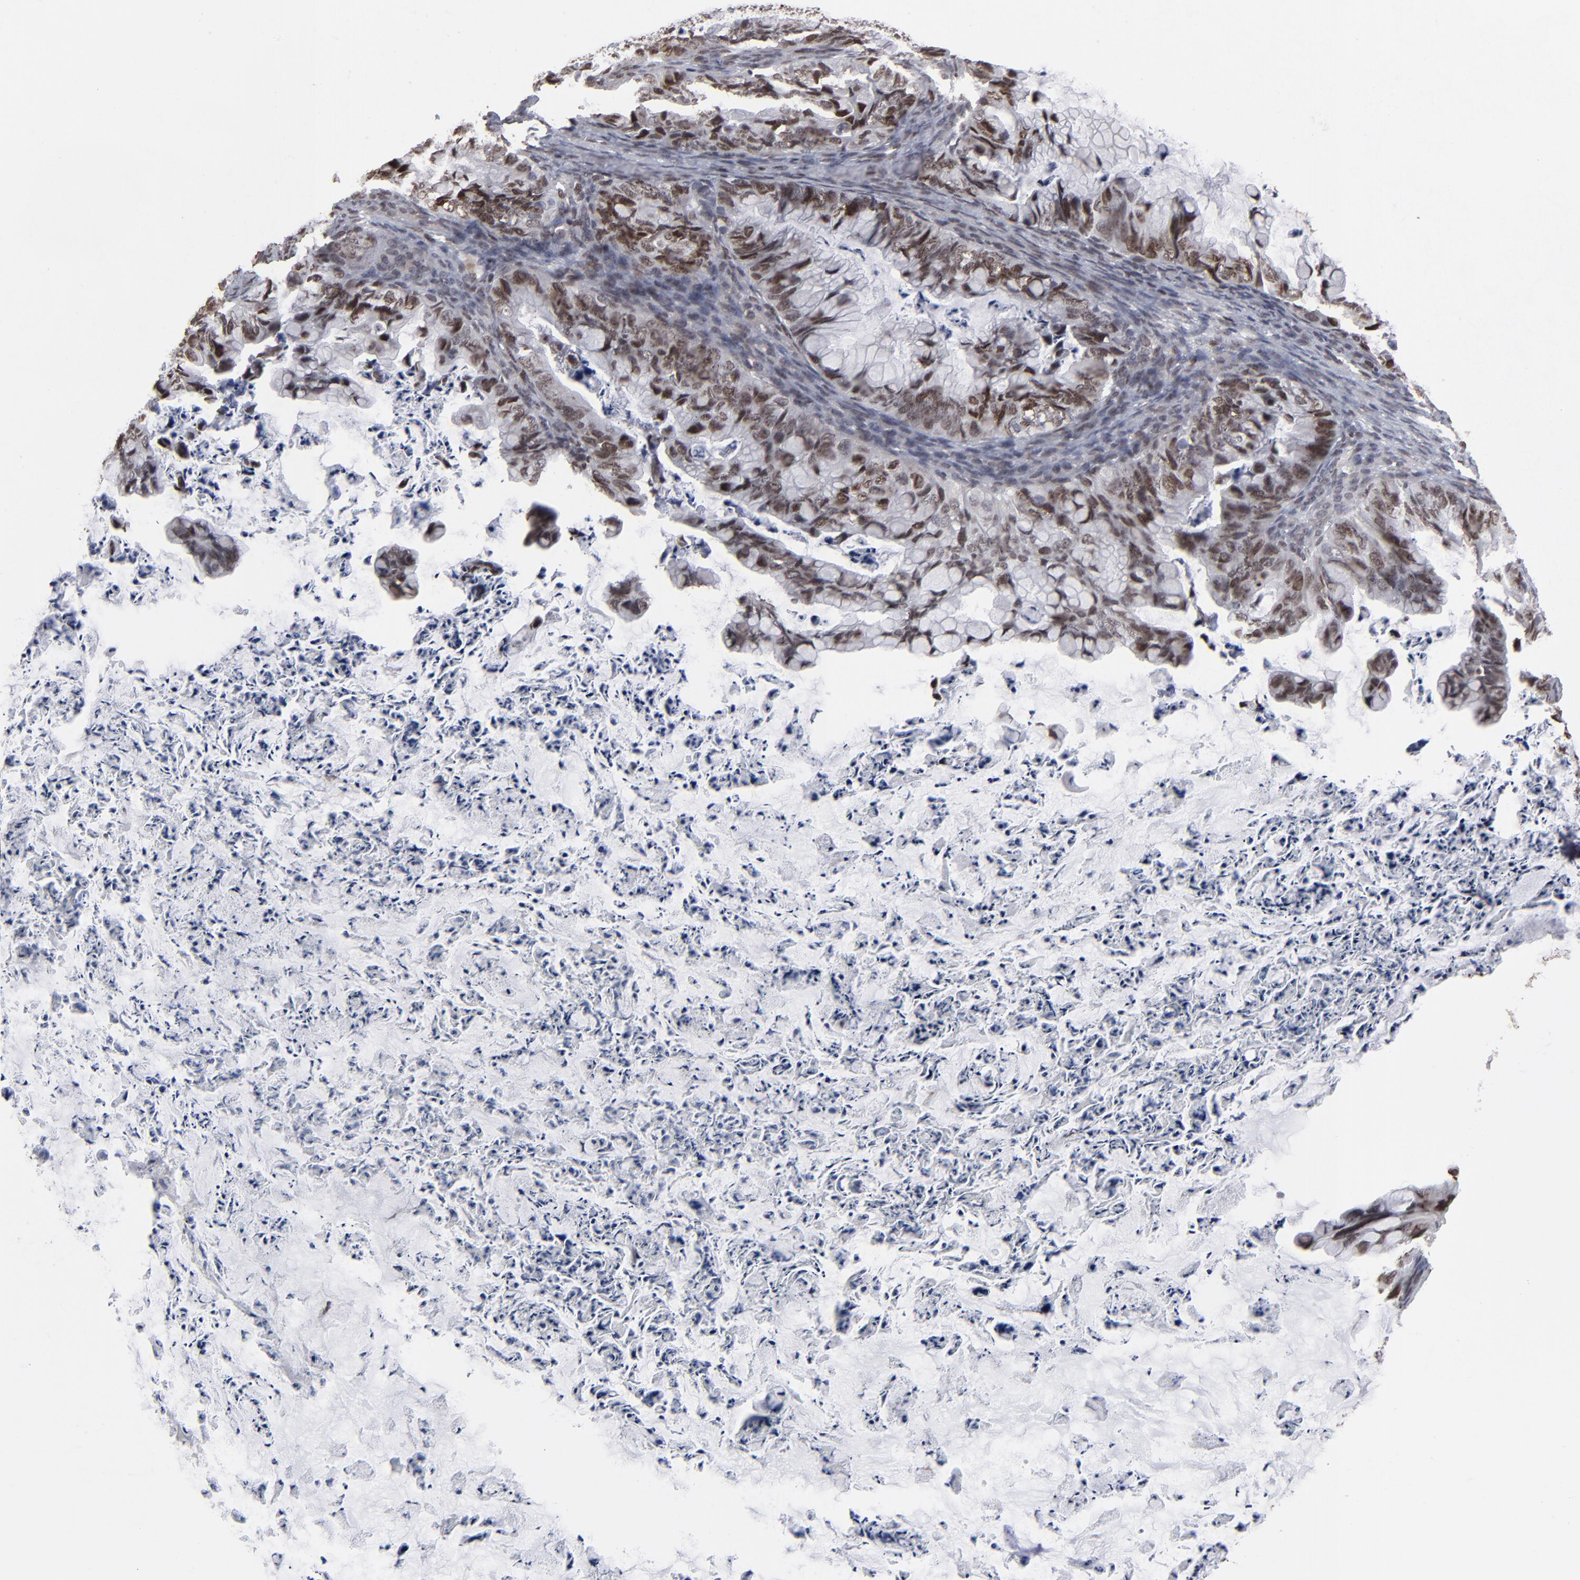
{"staining": {"intensity": "moderate", "quantity": "25%-75%", "location": "nuclear"}, "tissue": "ovarian cancer", "cell_type": "Tumor cells", "image_type": "cancer", "snomed": [{"axis": "morphology", "description": "Cystadenocarcinoma, mucinous, NOS"}, {"axis": "topography", "description": "Ovary"}], "caption": "This photomicrograph displays mucinous cystadenocarcinoma (ovarian) stained with immunohistochemistry to label a protein in brown. The nuclear of tumor cells show moderate positivity for the protein. Nuclei are counter-stained blue.", "gene": "BAZ1A", "patient": {"sex": "female", "age": 36}}